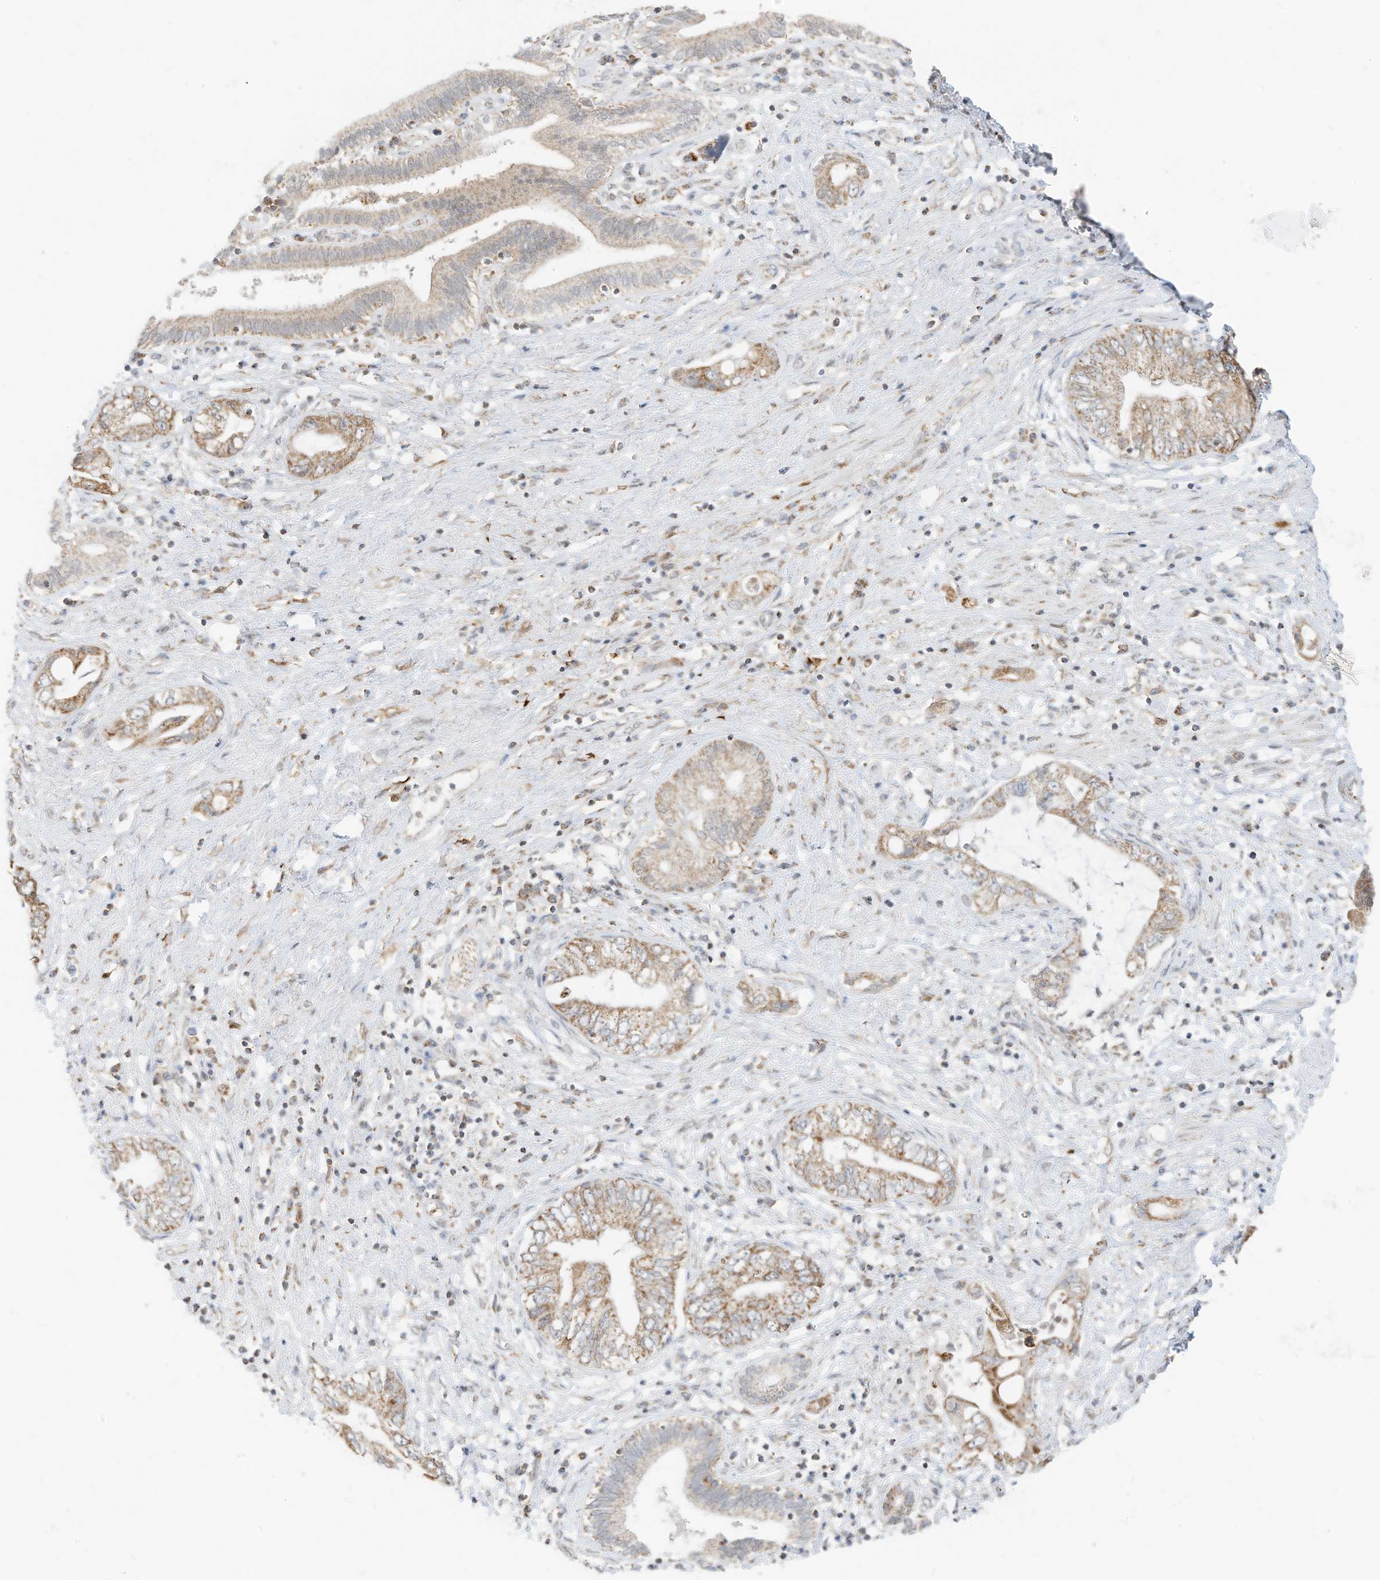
{"staining": {"intensity": "moderate", "quantity": ">75%", "location": "cytoplasmic/membranous"}, "tissue": "pancreatic cancer", "cell_type": "Tumor cells", "image_type": "cancer", "snomed": [{"axis": "morphology", "description": "Adenocarcinoma, NOS"}, {"axis": "topography", "description": "Pancreas"}], "caption": "Immunohistochemistry (IHC) histopathology image of neoplastic tissue: pancreatic adenocarcinoma stained using immunohistochemistry (IHC) displays medium levels of moderate protein expression localized specifically in the cytoplasmic/membranous of tumor cells, appearing as a cytoplasmic/membranous brown color.", "gene": "MTUS2", "patient": {"sex": "female", "age": 73}}